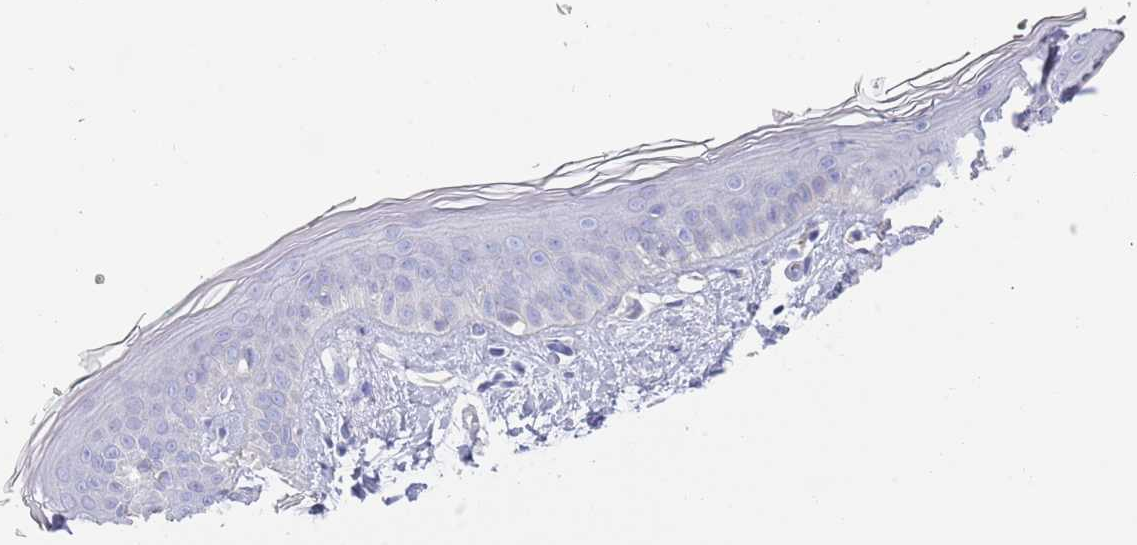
{"staining": {"intensity": "negative", "quantity": "none", "location": "none"}, "tissue": "skin", "cell_type": "Fibroblasts", "image_type": "normal", "snomed": [{"axis": "morphology", "description": "Normal tissue, NOS"}, {"axis": "topography", "description": "Skin"}], "caption": "DAB (3,3'-diaminobenzidine) immunohistochemical staining of unremarkable skin displays no significant positivity in fibroblasts.", "gene": "CCDC149", "patient": {"sex": "female", "age": 34}}